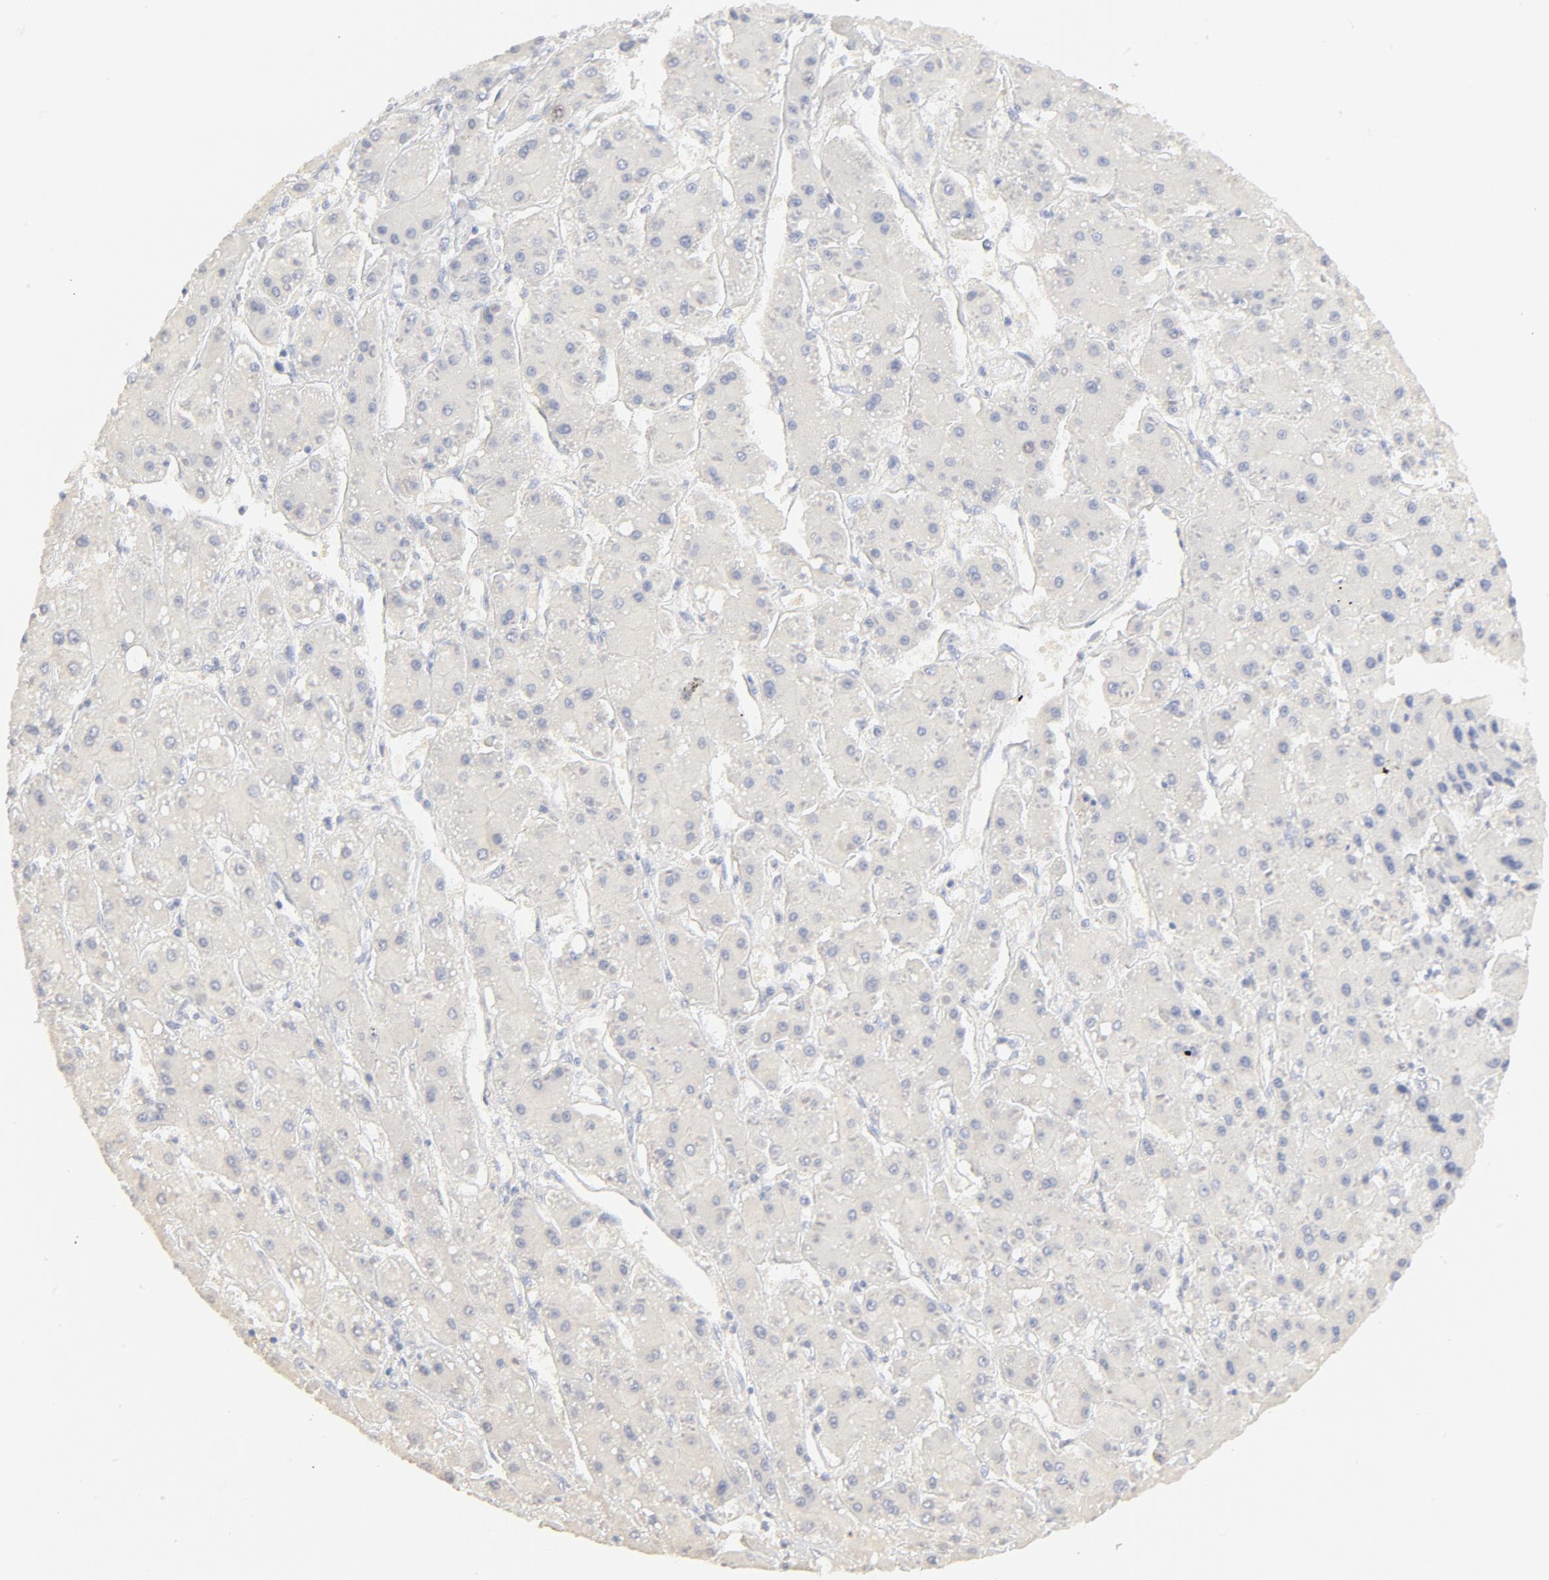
{"staining": {"intensity": "negative", "quantity": "none", "location": "none"}, "tissue": "liver cancer", "cell_type": "Tumor cells", "image_type": "cancer", "snomed": [{"axis": "morphology", "description": "Carcinoma, Hepatocellular, NOS"}, {"axis": "topography", "description": "Liver"}], "caption": "Immunohistochemistry photomicrograph of neoplastic tissue: human liver cancer (hepatocellular carcinoma) stained with DAB displays no significant protein staining in tumor cells. (DAB IHC visualized using brightfield microscopy, high magnification).", "gene": "FCGBP", "patient": {"sex": "female", "age": 52}}